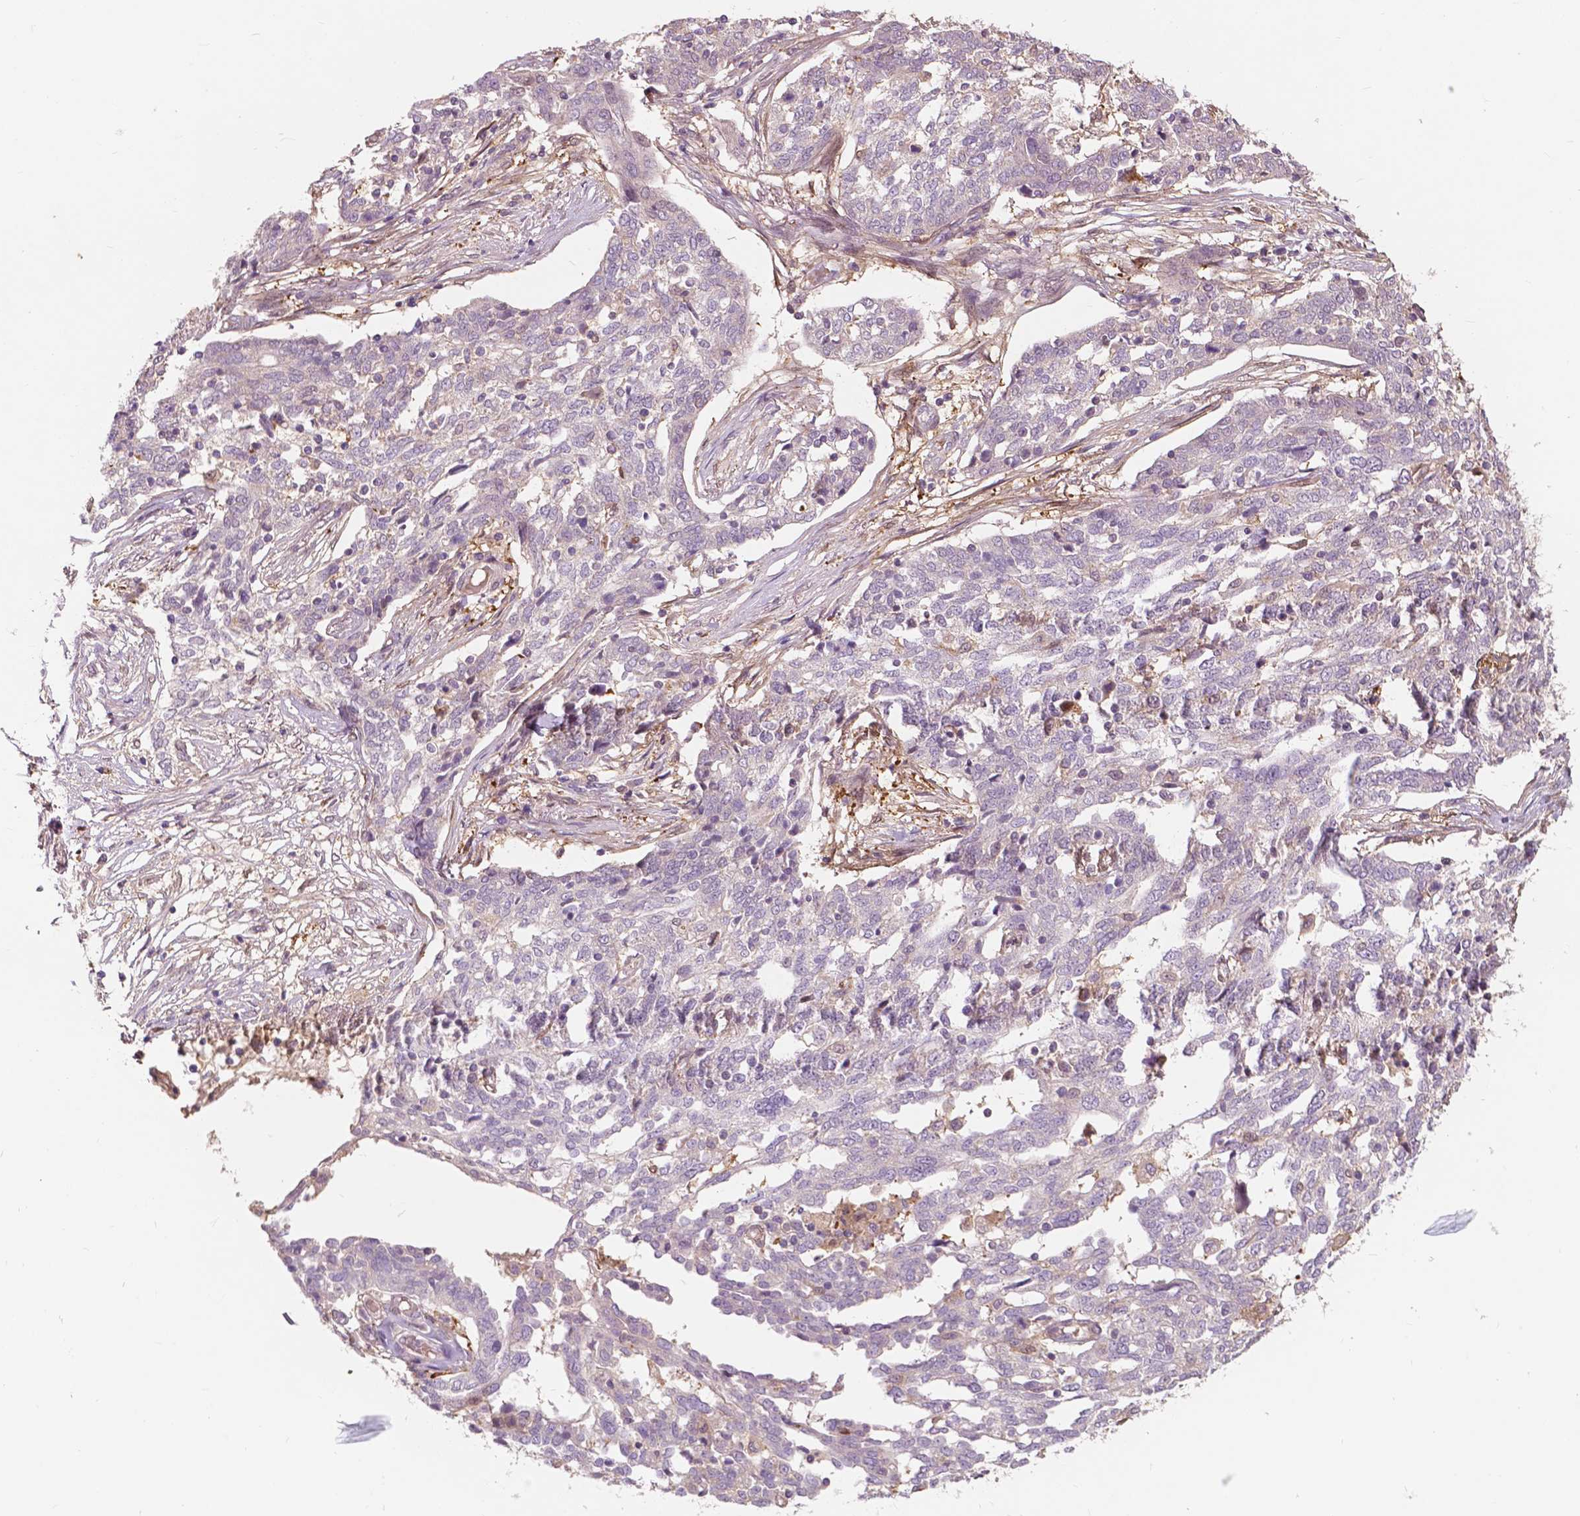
{"staining": {"intensity": "negative", "quantity": "none", "location": "none"}, "tissue": "ovarian cancer", "cell_type": "Tumor cells", "image_type": "cancer", "snomed": [{"axis": "morphology", "description": "Cystadenocarcinoma, serous, NOS"}, {"axis": "topography", "description": "Ovary"}], "caption": "This is an immunohistochemistry (IHC) photomicrograph of ovarian cancer. There is no positivity in tumor cells.", "gene": "GPR37", "patient": {"sex": "female", "age": 67}}